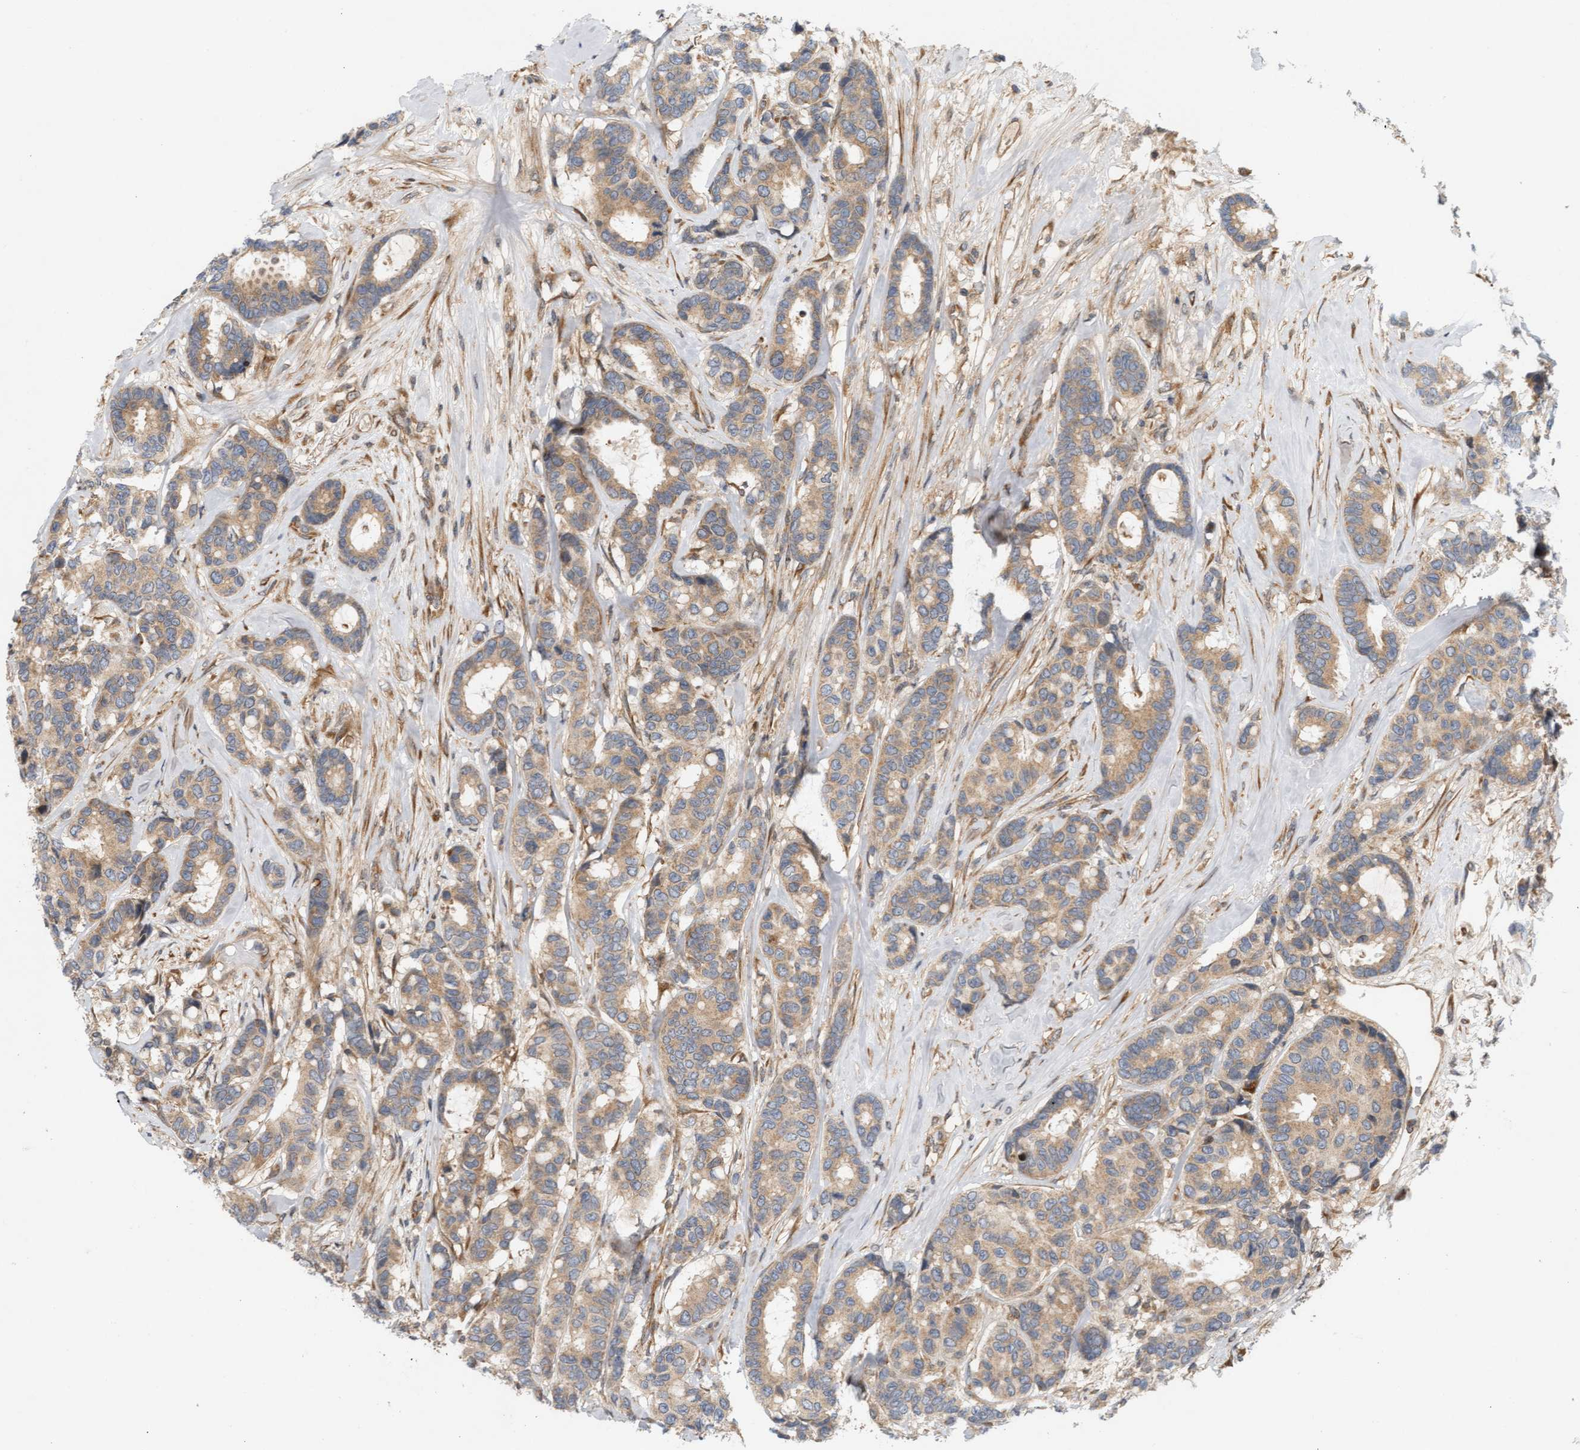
{"staining": {"intensity": "weak", "quantity": ">75%", "location": "cytoplasmic/membranous"}, "tissue": "breast cancer", "cell_type": "Tumor cells", "image_type": "cancer", "snomed": [{"axis": "morphology", "description": "Duct carcinoma"}, {"axis": "topography", "description": "Breast"}], "caption": "Immunohistochemistry (IHC) micrograph of neoplastic tissue: breast cancer (infiltrating ductal carcinoma) stained using immunohistochemistry demonstrates low levels of weak protein expression localized specifically in the cytoplasmic/membranous of tumor cells, appearing as a cytoplasmic/membranous brown color.", "gene": "BAHCC1", "patient": {"sex": "female", "age": 87}}